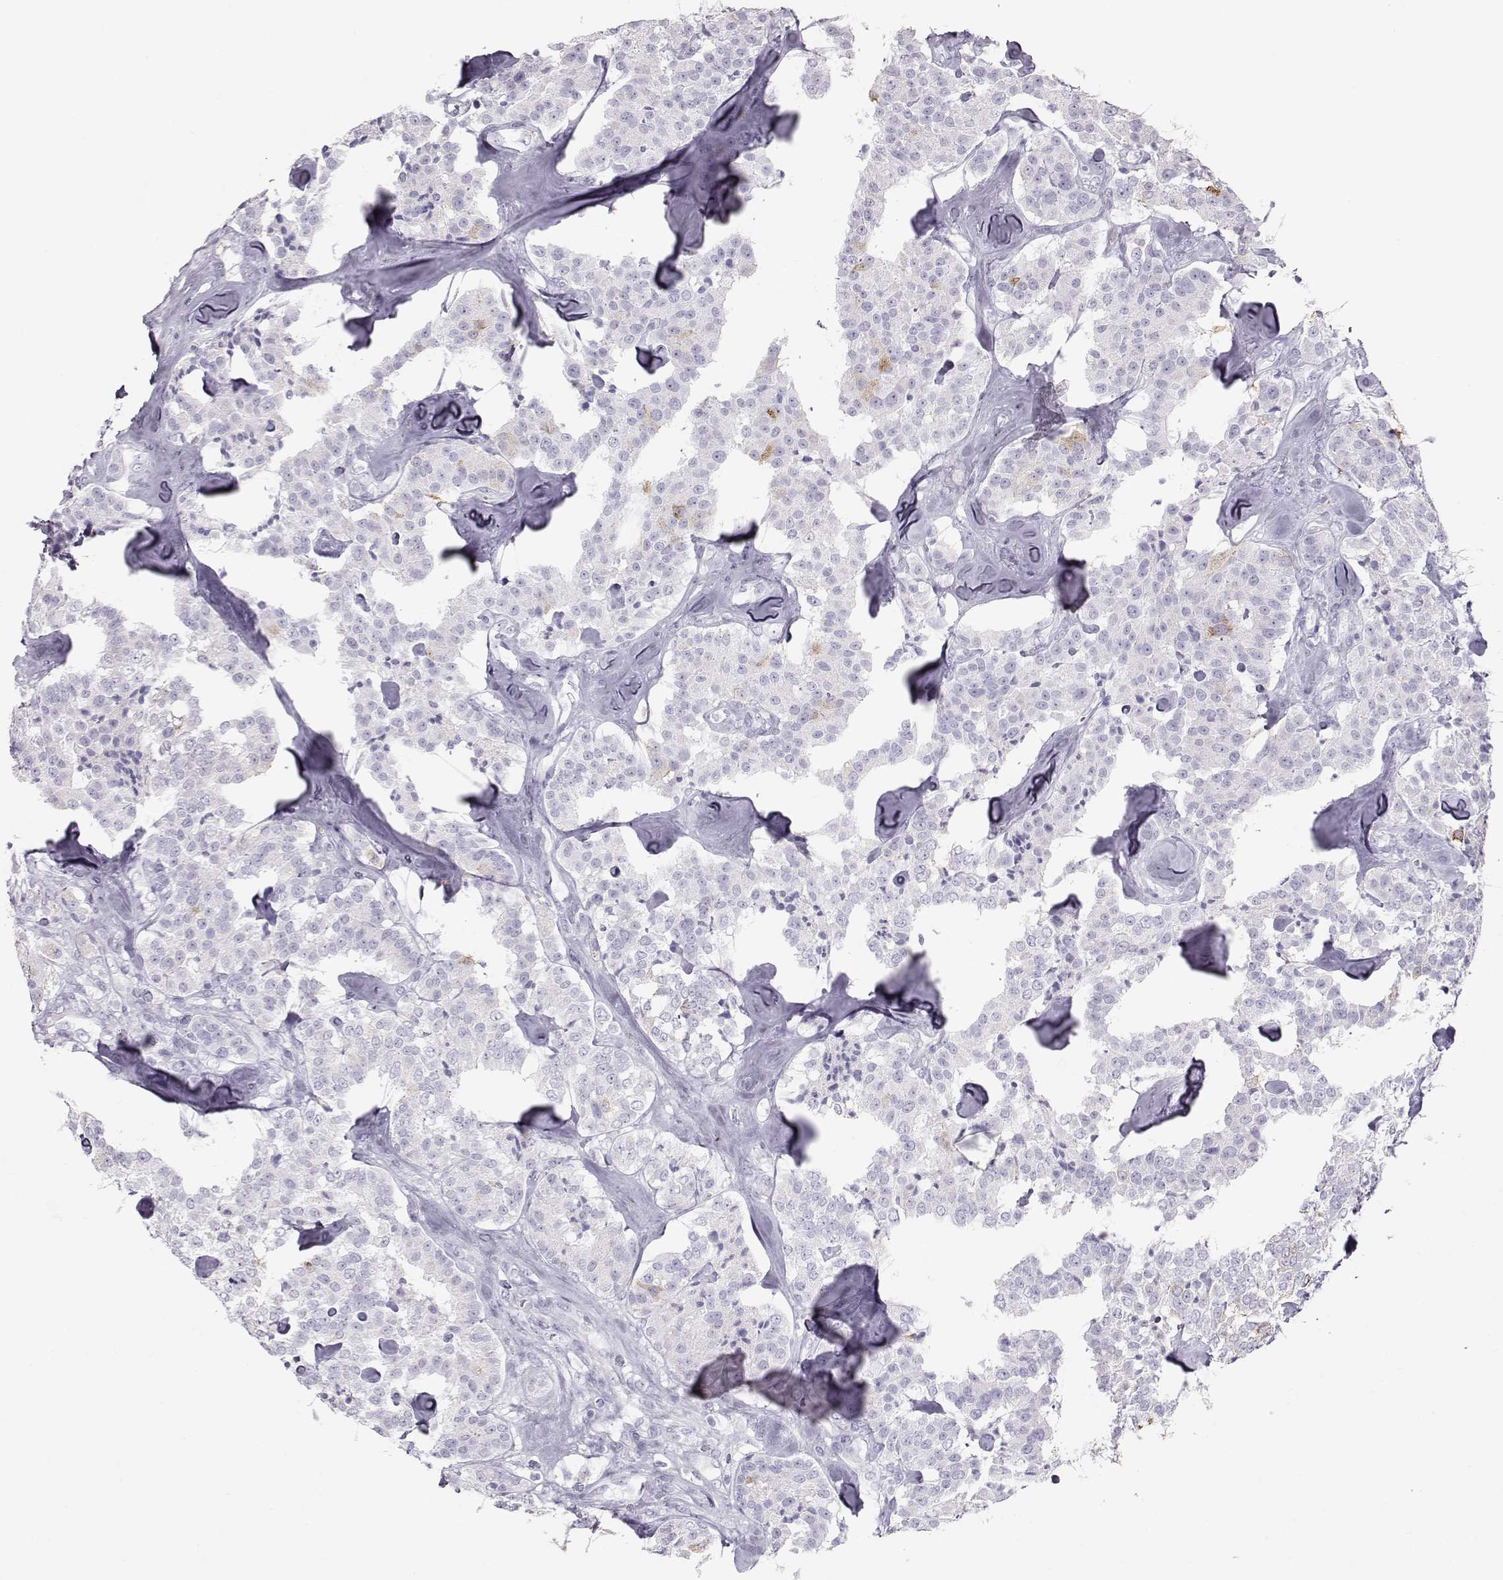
{"staining": {"intensity": "negative", "quantity": "none", "location": "none"}, "tissue": "carcinoid", "cell_type": "Tumor cells", "image_type": "cancer", "snomed": [{"axis": "morphology", "description": "Carcinoid, malignant, NOS"}, {"axis": "topography", "description": "Pancreas"}], "caption": "Immunohistochemistry photomicrograph of human carcinoid (malignant) stained for a protein (brown), which displays no staining in tumor cells. (DAB (3,3'-diaminobenzidine) IHC visualized using brightfield microscopy, high magnification).", "gene": "MIP", "patient": {"sex": "male", "age": 41}}